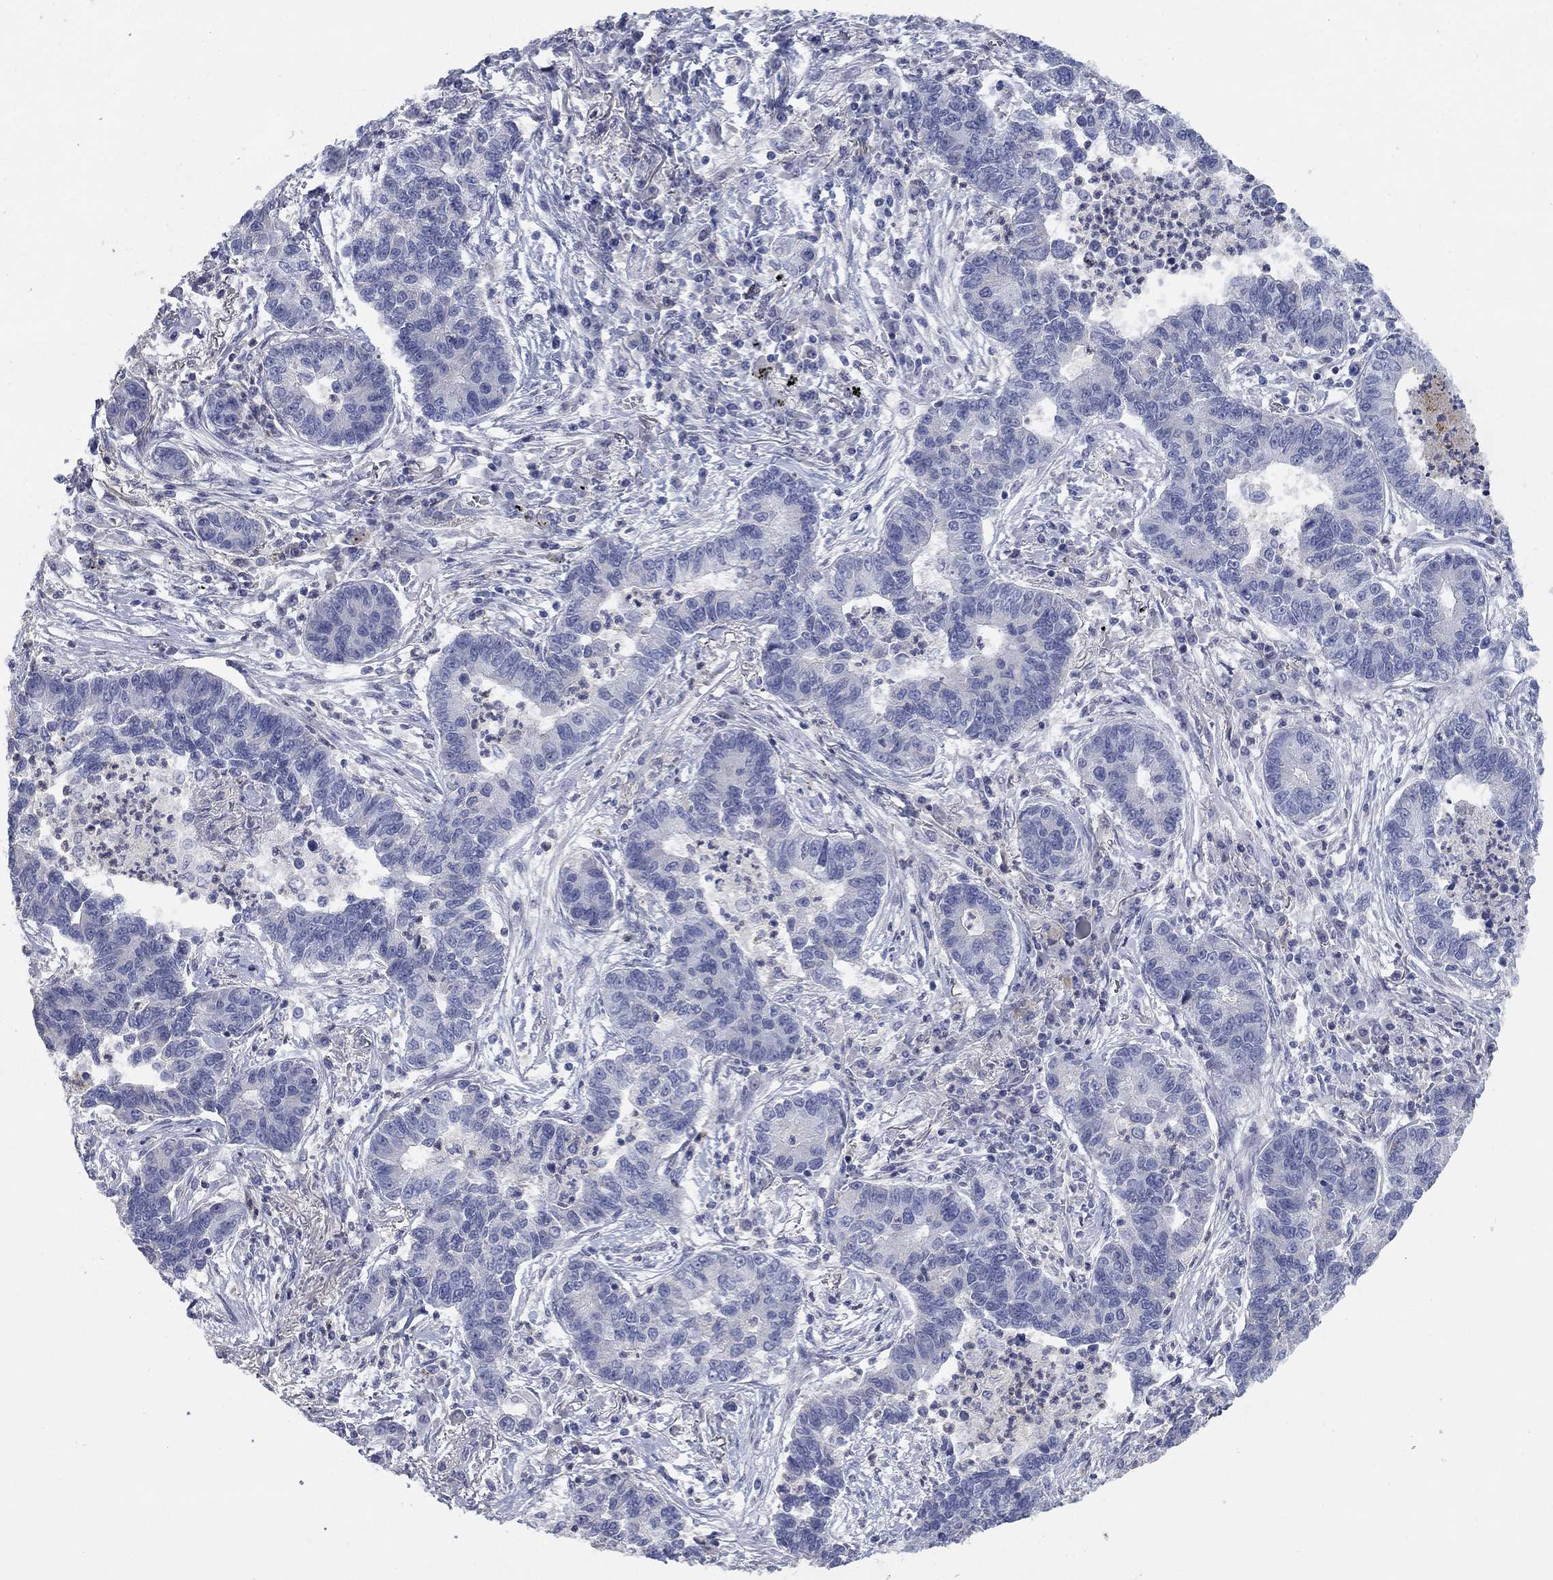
{"staining": {"intensity": "negative", "quantity": "none", "location": "none"}, "tissue": "lung cancer", "cell_type": "Tumor cells", "image_type": "cancer", "snomed": [{"axis": "morphology", "description": "Adenocarcinoma, NOS"}, {"axis": "topography", "description": "Lung"}], "caption": "An image of human adenocarcinoma (lung) is negative for staining in tumor cells. (Brightfield microscopy of DAB (3,3'-diaminobenzidine) IHC at high magnification).", "gene": "TMEM249", "patient": {"sex": "female", "age": 57}}